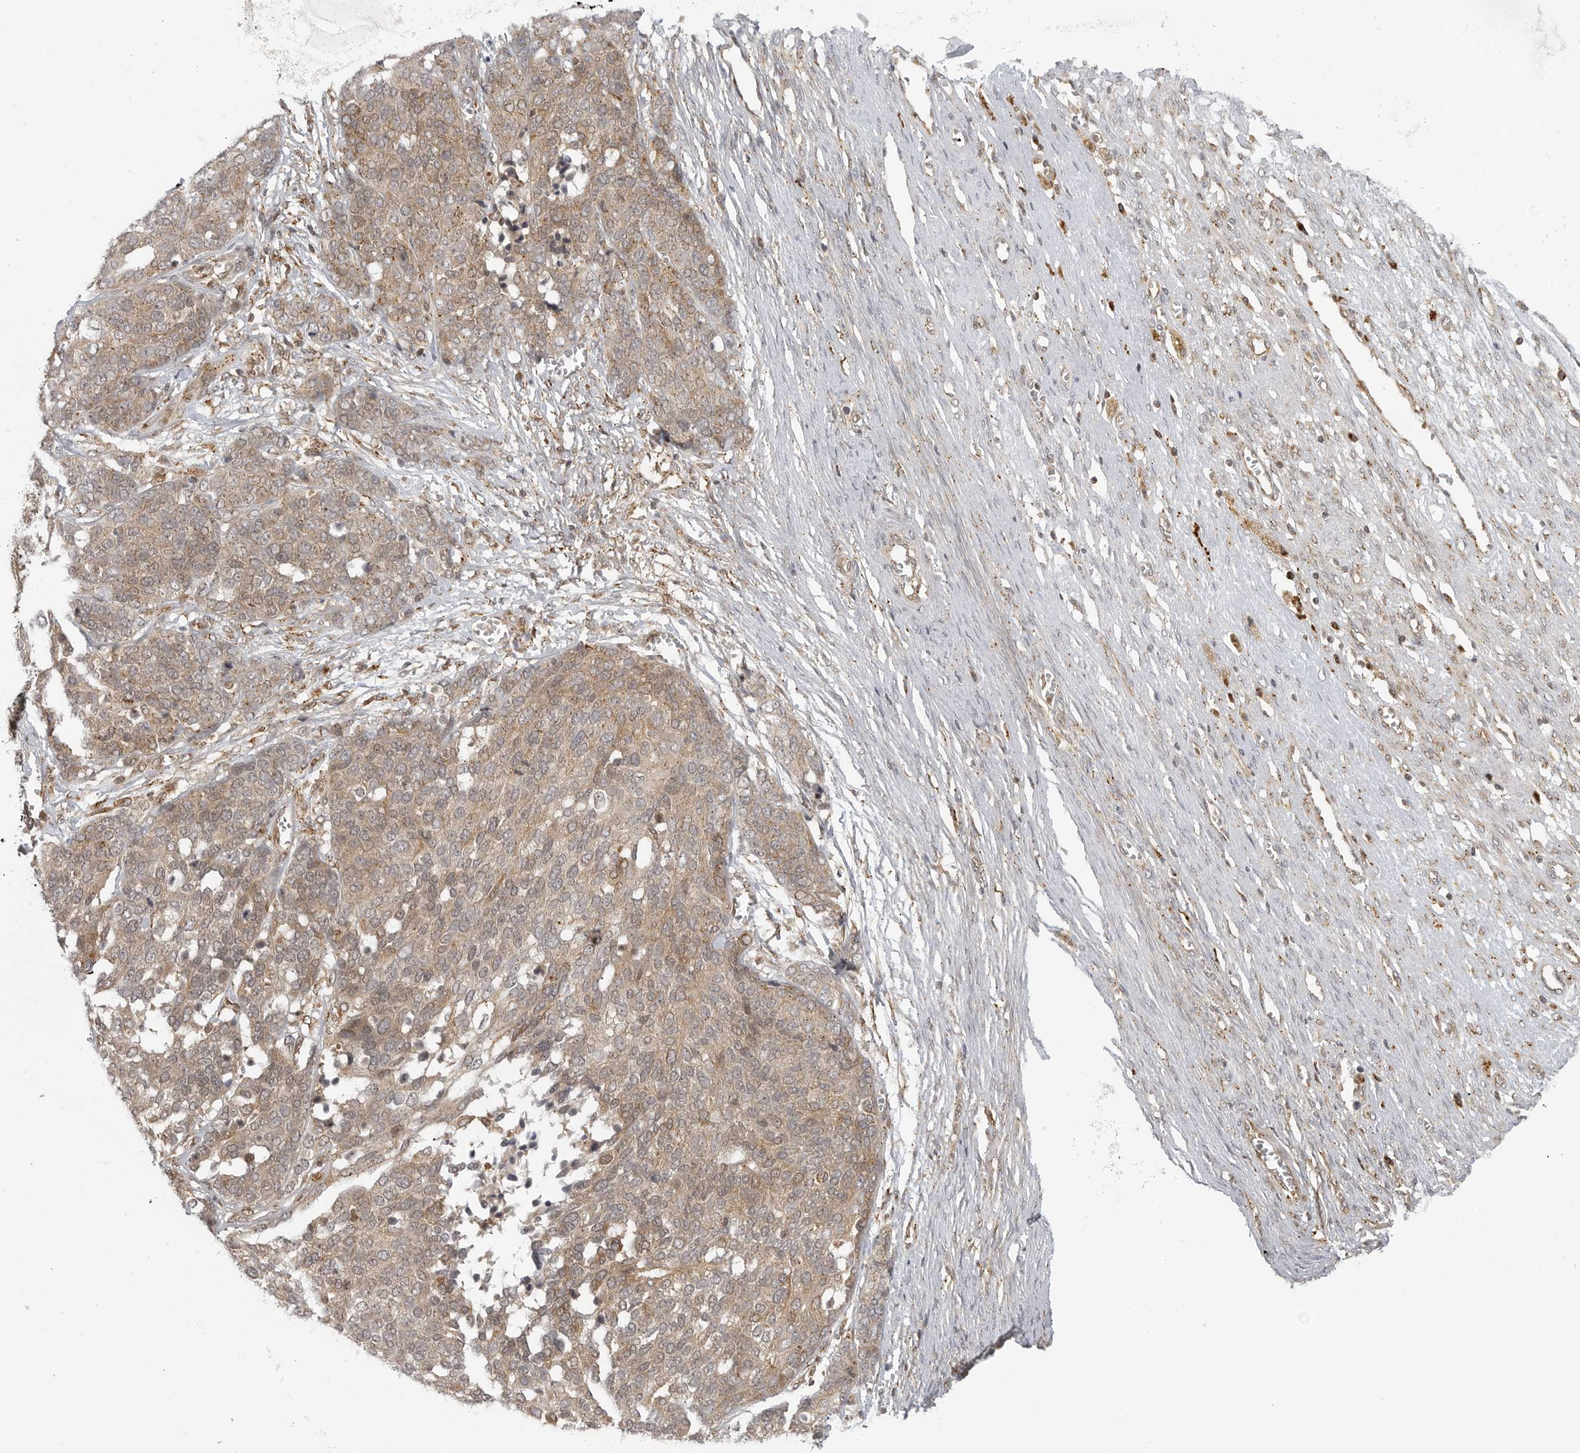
{"staining": {"intensity": "moderate", "quantity": ">75%", "location": "cytoplasmic/membranous"}, "tissue": "ovarian cancer", "cell_type": "Tumor cells", "image_type": "cancer", "snomed": [{"axis": "morphology", "description": "Cystadenocarcinoma, serous, NOS"}, {"axis": "topography", "description": "Ovary"}], "caption": "Serous cystadenocarcinoma (ovarian) tissue shows moderate cytoplasmic/membranous positivity in approximately >75% of tumor cells, visualized by immunohistochemistry.", "gene": "COPA", "patient": {"sex": "female", "age": 44}}